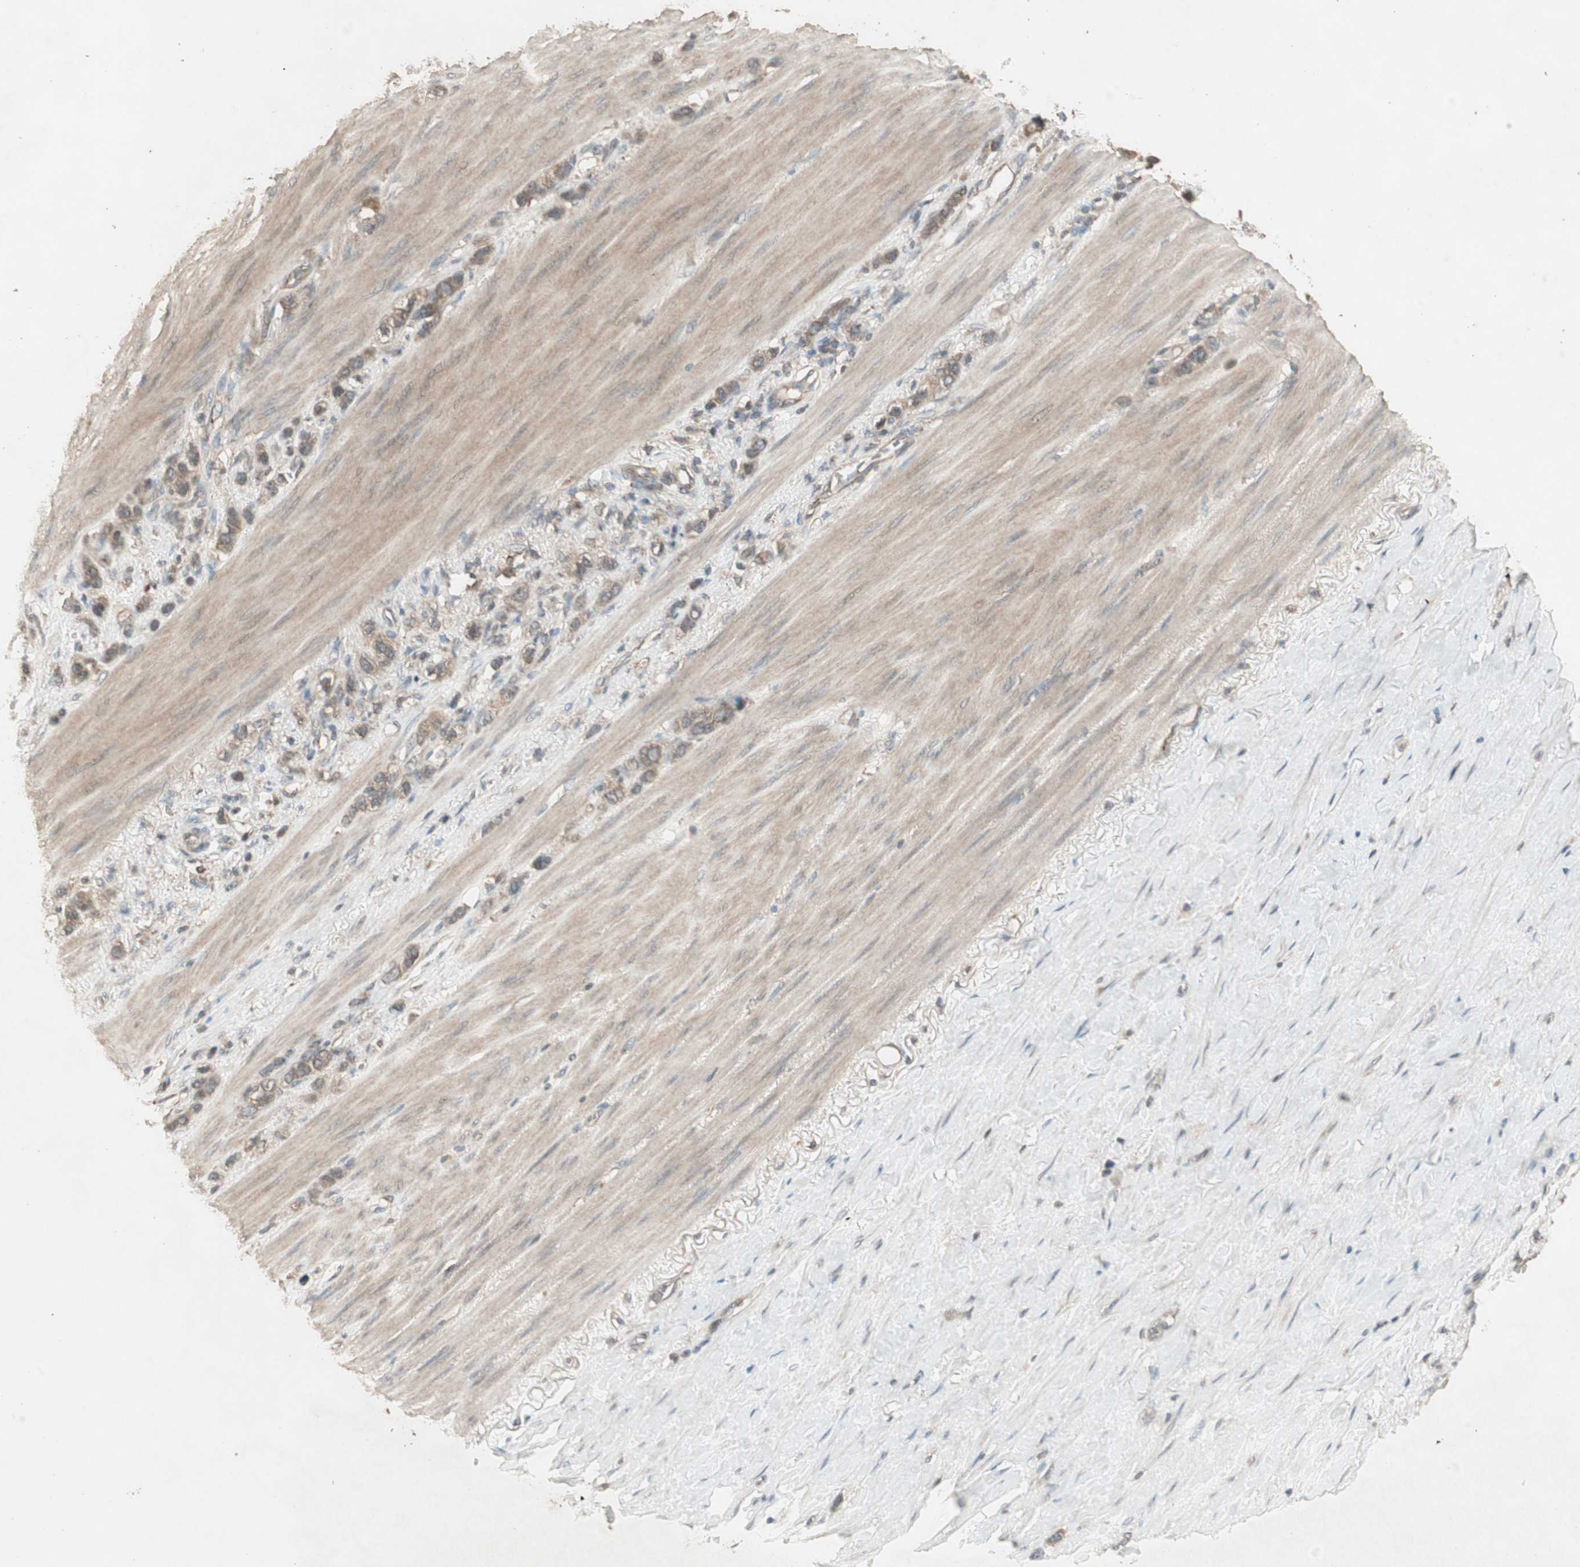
{"staining": {"intensity": "moderate", "quantity": ">75%", "location": "cytoplasmic/membranous"}, "tissue": "stomach cancer", "cell_type": "Tumor cells", "image_type": "cancer", "snomed": [{"axis": "morphology", "description": "Normal tissue, NOS"}, {"axis": "morphology", "description": "Adenocarcinoma, NOS"}, {"axis": "morphology", "description": "Adenocarcinoma, High grade"}, {"axis": "topography", "description": "Stomach, upper"}, {"axis": "topography", "description": "Stomach"}], "caption": "A brown stain labels moderate cytoplasmic/membranous positivity of a protein in human stomach cancer tumor cells.", "gene": "UBAC1", "patient": {"sex": "female", "age": 65}}